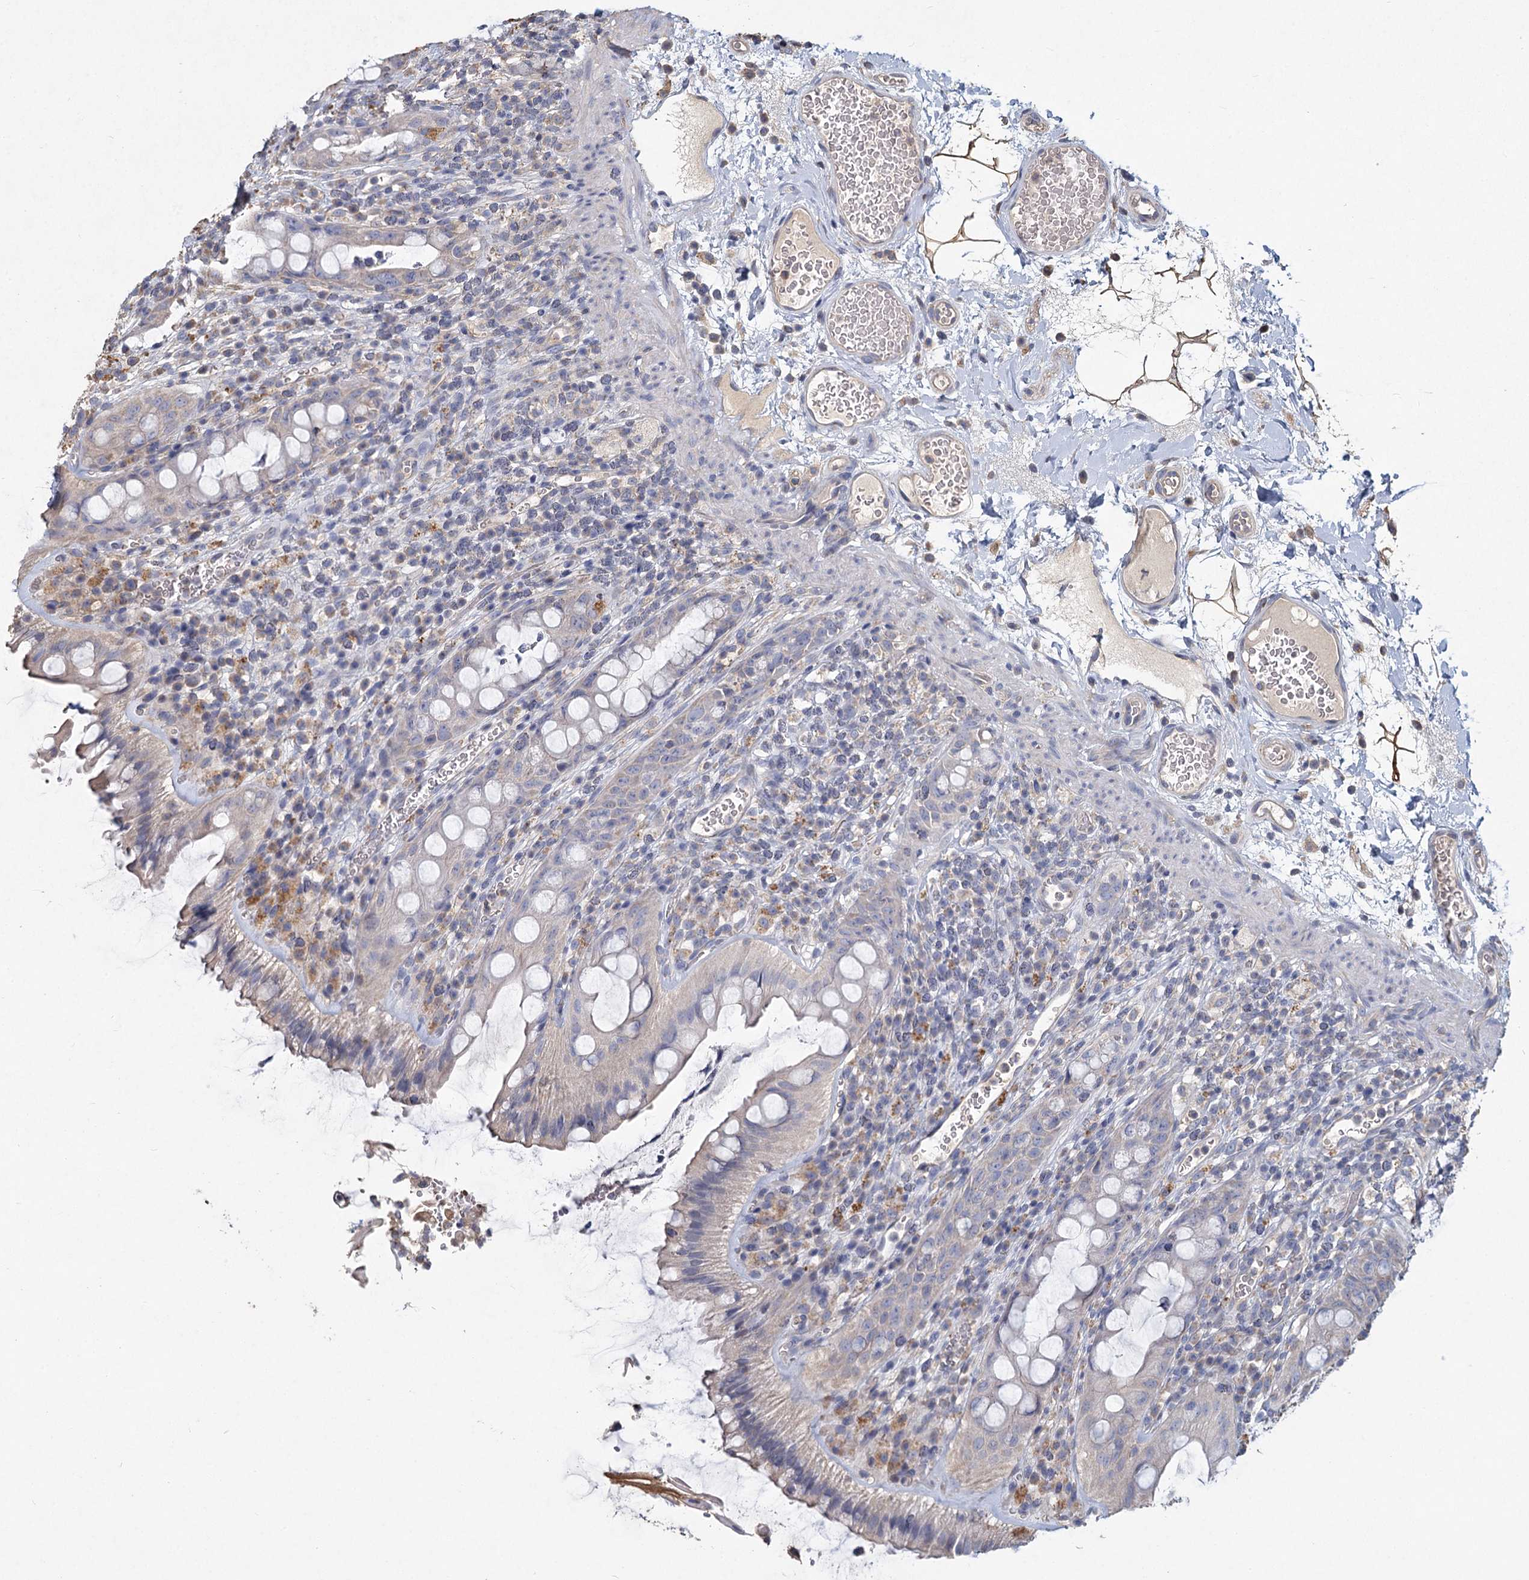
{"staining": {"intensity": "weak", "quantity": "<25%", "location": "cytoplasmic/membranous"}, "tissue": "rectum", "cell_type": "Glandular cells", "image_type": "normal", "snomed": [{"axis": "morphology", "description": "Normal tissue, NOS"}, {"axis": "topography", "description": "Rectum"}], "caption": "Protein analysis of benign rectum exhibits no significant expression in glandular cells.", "gene": "HES2", "patient": {"sex": "female", "age": 57}}